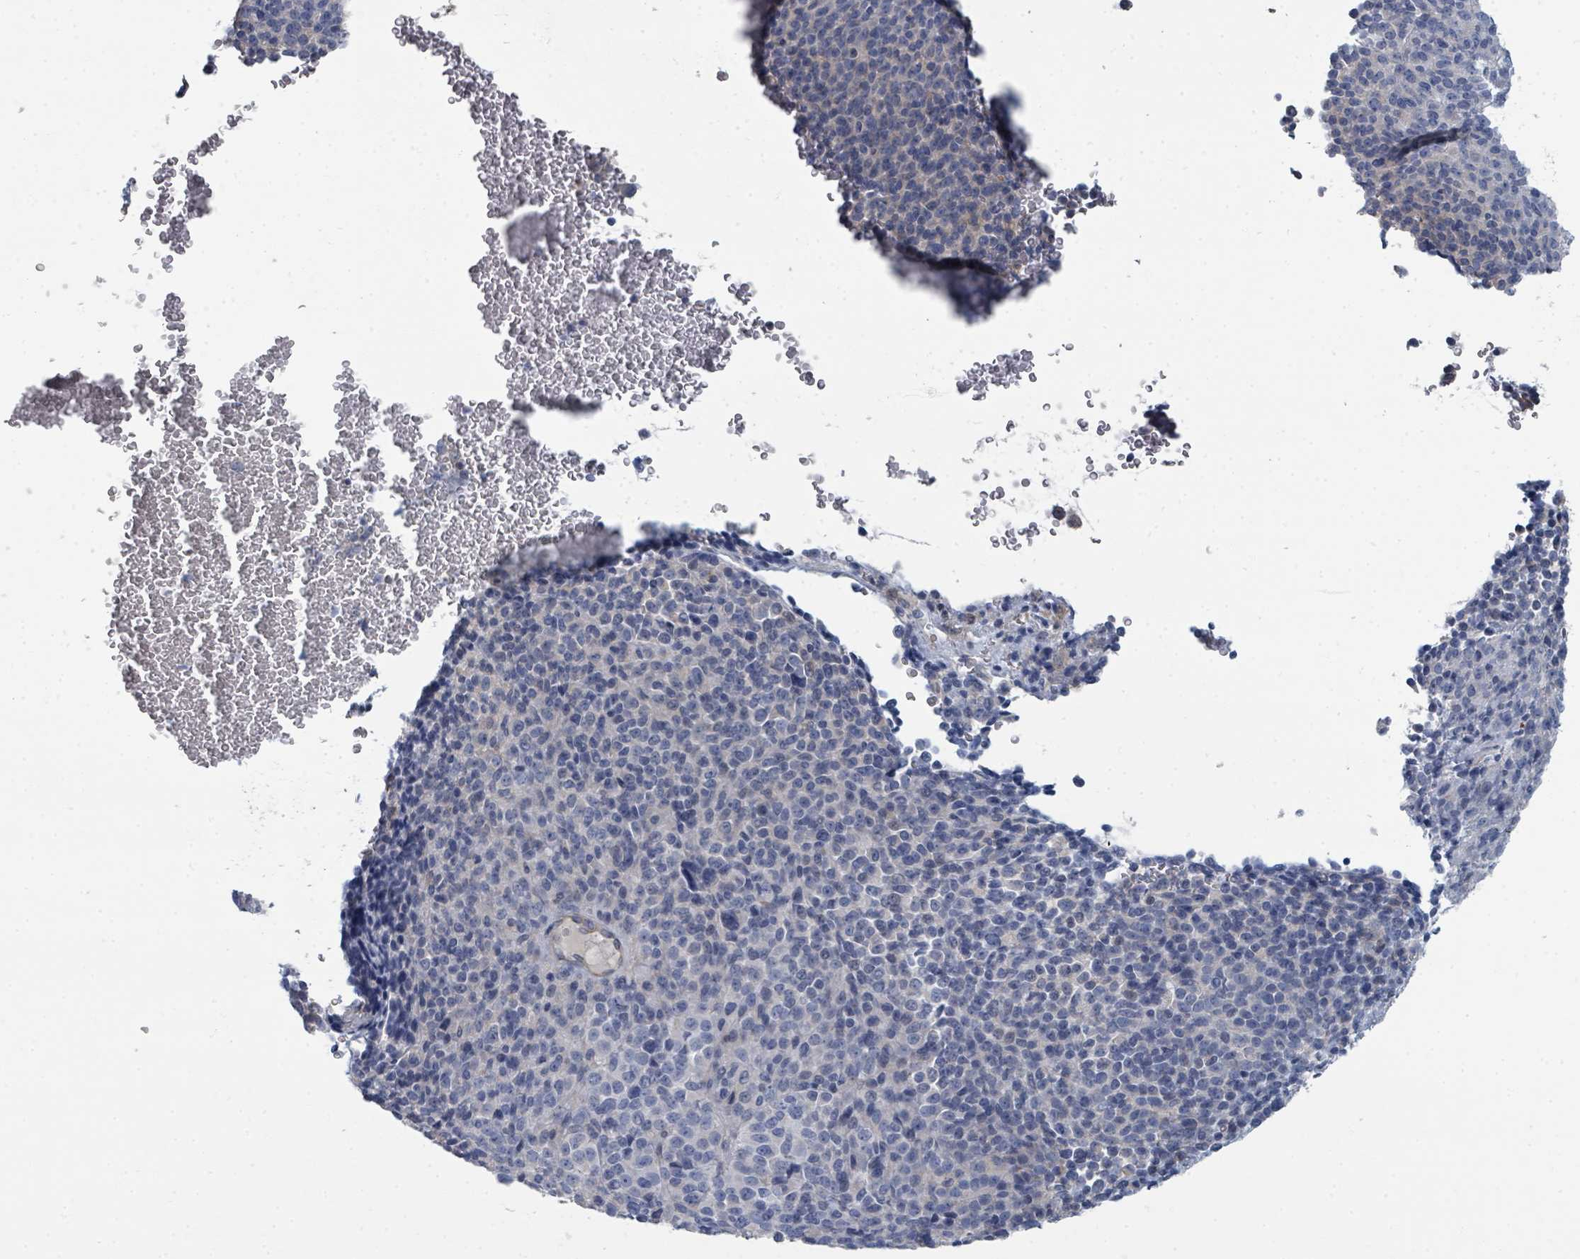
{"staining": {"intensity": "negative", "quantity": "none", "location": "none"}, "tissue": "melanoma", "cell_type": "Tumor cells", "image_type": "cancer", "snomed": [{"axis": "morphology", "description": "Malignant melanoma, Metastatic site"}, {"axis": "topography", "description": "Brain"}], "caption": "Immunohistochemical staining of human melanoma exhibits no significant positivity in tumor cells.", "gene": "SLC25A45", "patient": {"sex": "female", "age": 56}}